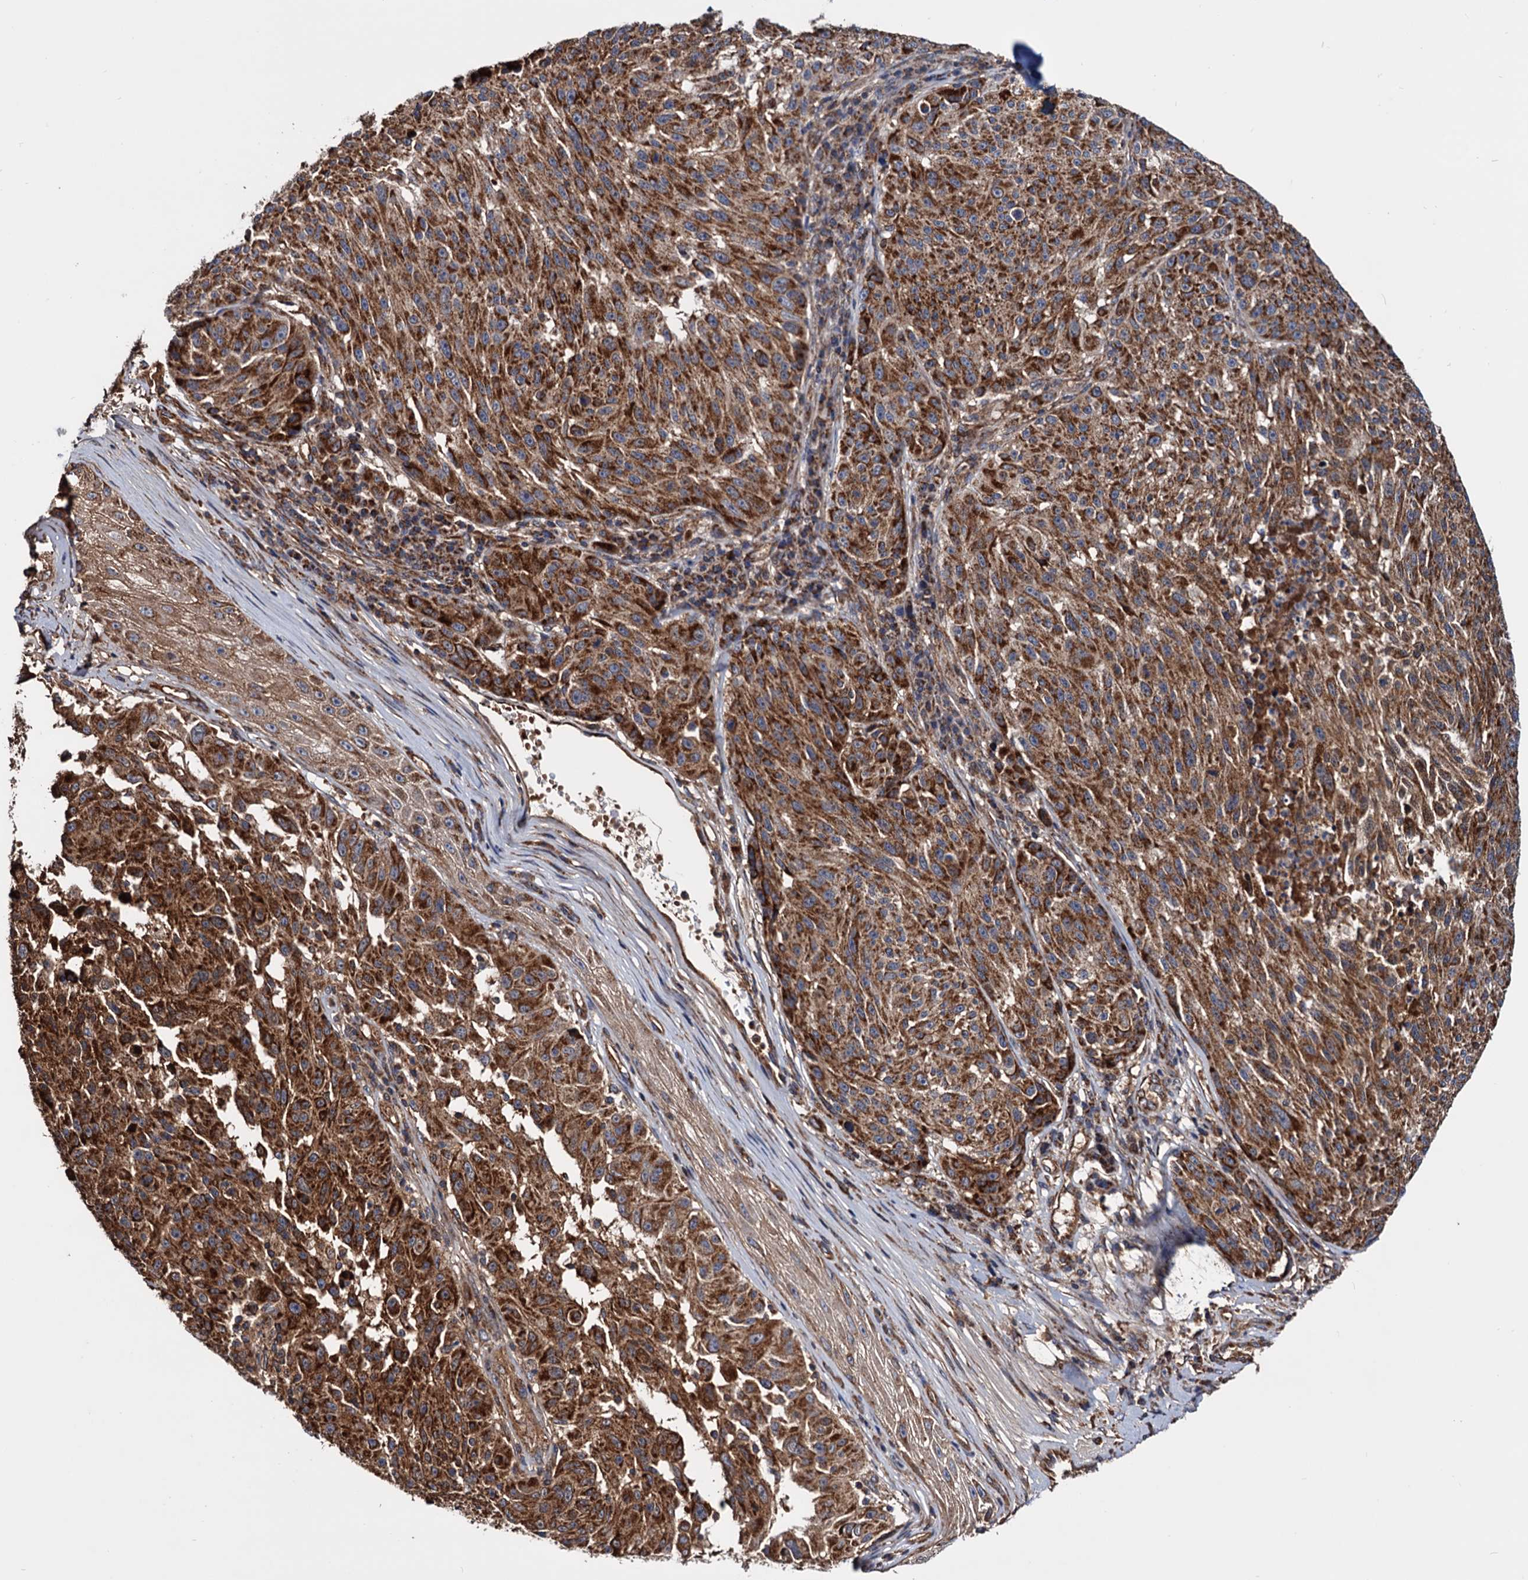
{"staining": {"intensity": "strong", "quantity": ">75%", "location": "cytoplasmic/membranous"}, "tissue": "melanoma", "cell_type": "Tumor cells", "image_type": "cancer", "snomed": [{"axis": "morphology", "description": "Malignant melanoma, NOS"}, {"axis": "topography", "description": "Skin"}], "caption": "Immunohistochemical staining of human melanoma demonstrates high levels of strong cytoplasmic/membranous protein staining in approximately >75% of tumor cells.", "gene": "MRPL42", "patient": {"sex": "male", "age": 53}}